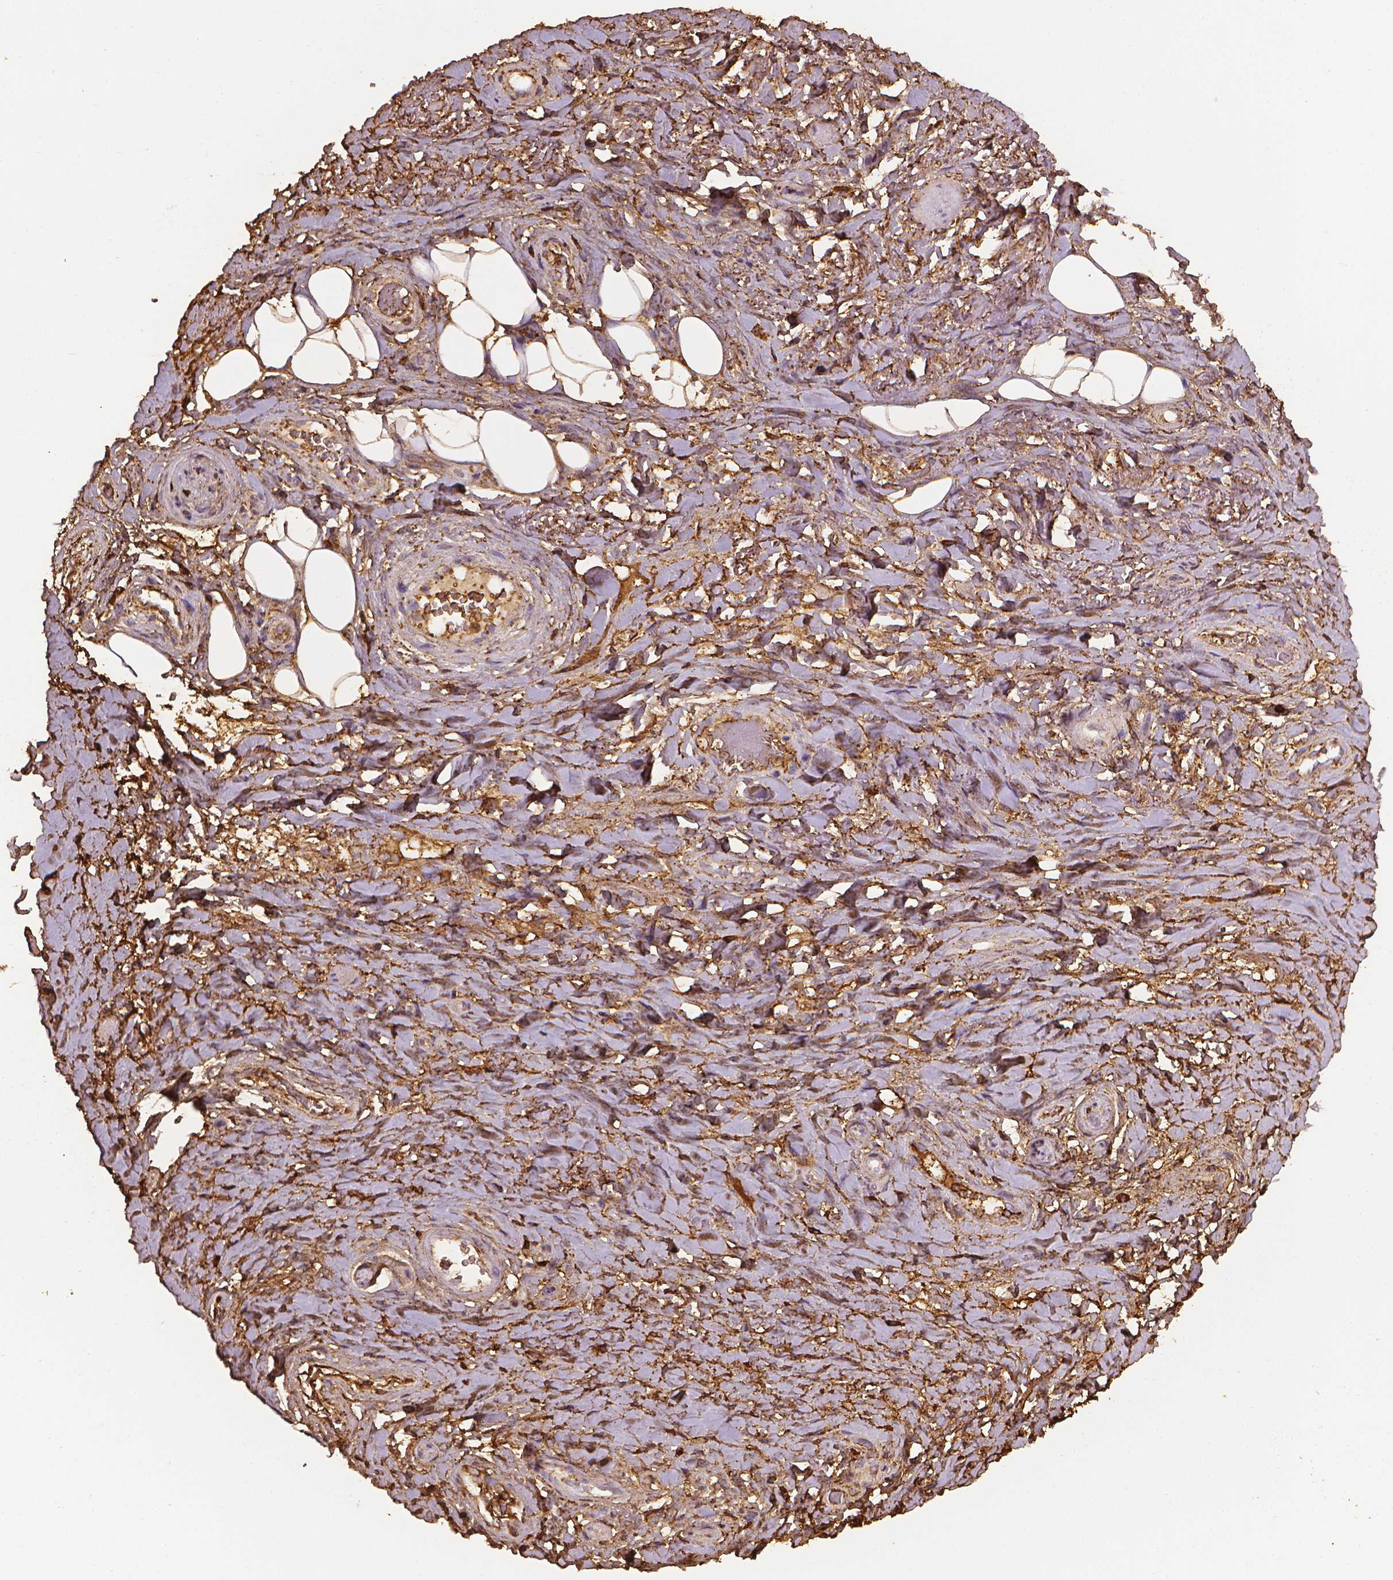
{"staining": {"intensity": "moderate", "quantity": ">75%", "location": "cytoplasmic/membranous"}, "tissue": "adipose tissue", "cell_type": "Adipocytes", "image_type": "normal", "snomed": [{"axis": "morphology", "description": "Normal tissue, NOS"}, {"axis": "topography", "description": "Anal"}, {"axis": "topography", "description": "Peripheral nerve tissue"}], "caption": "Immunohistochemical staining of normal human adipose tissue demonstrates medium levels of moderate cytoplasmic/membranous positivity in about >75% of adipocytes.", "gene": "DCN", "patient": {"sex": "male", "age": 53}}